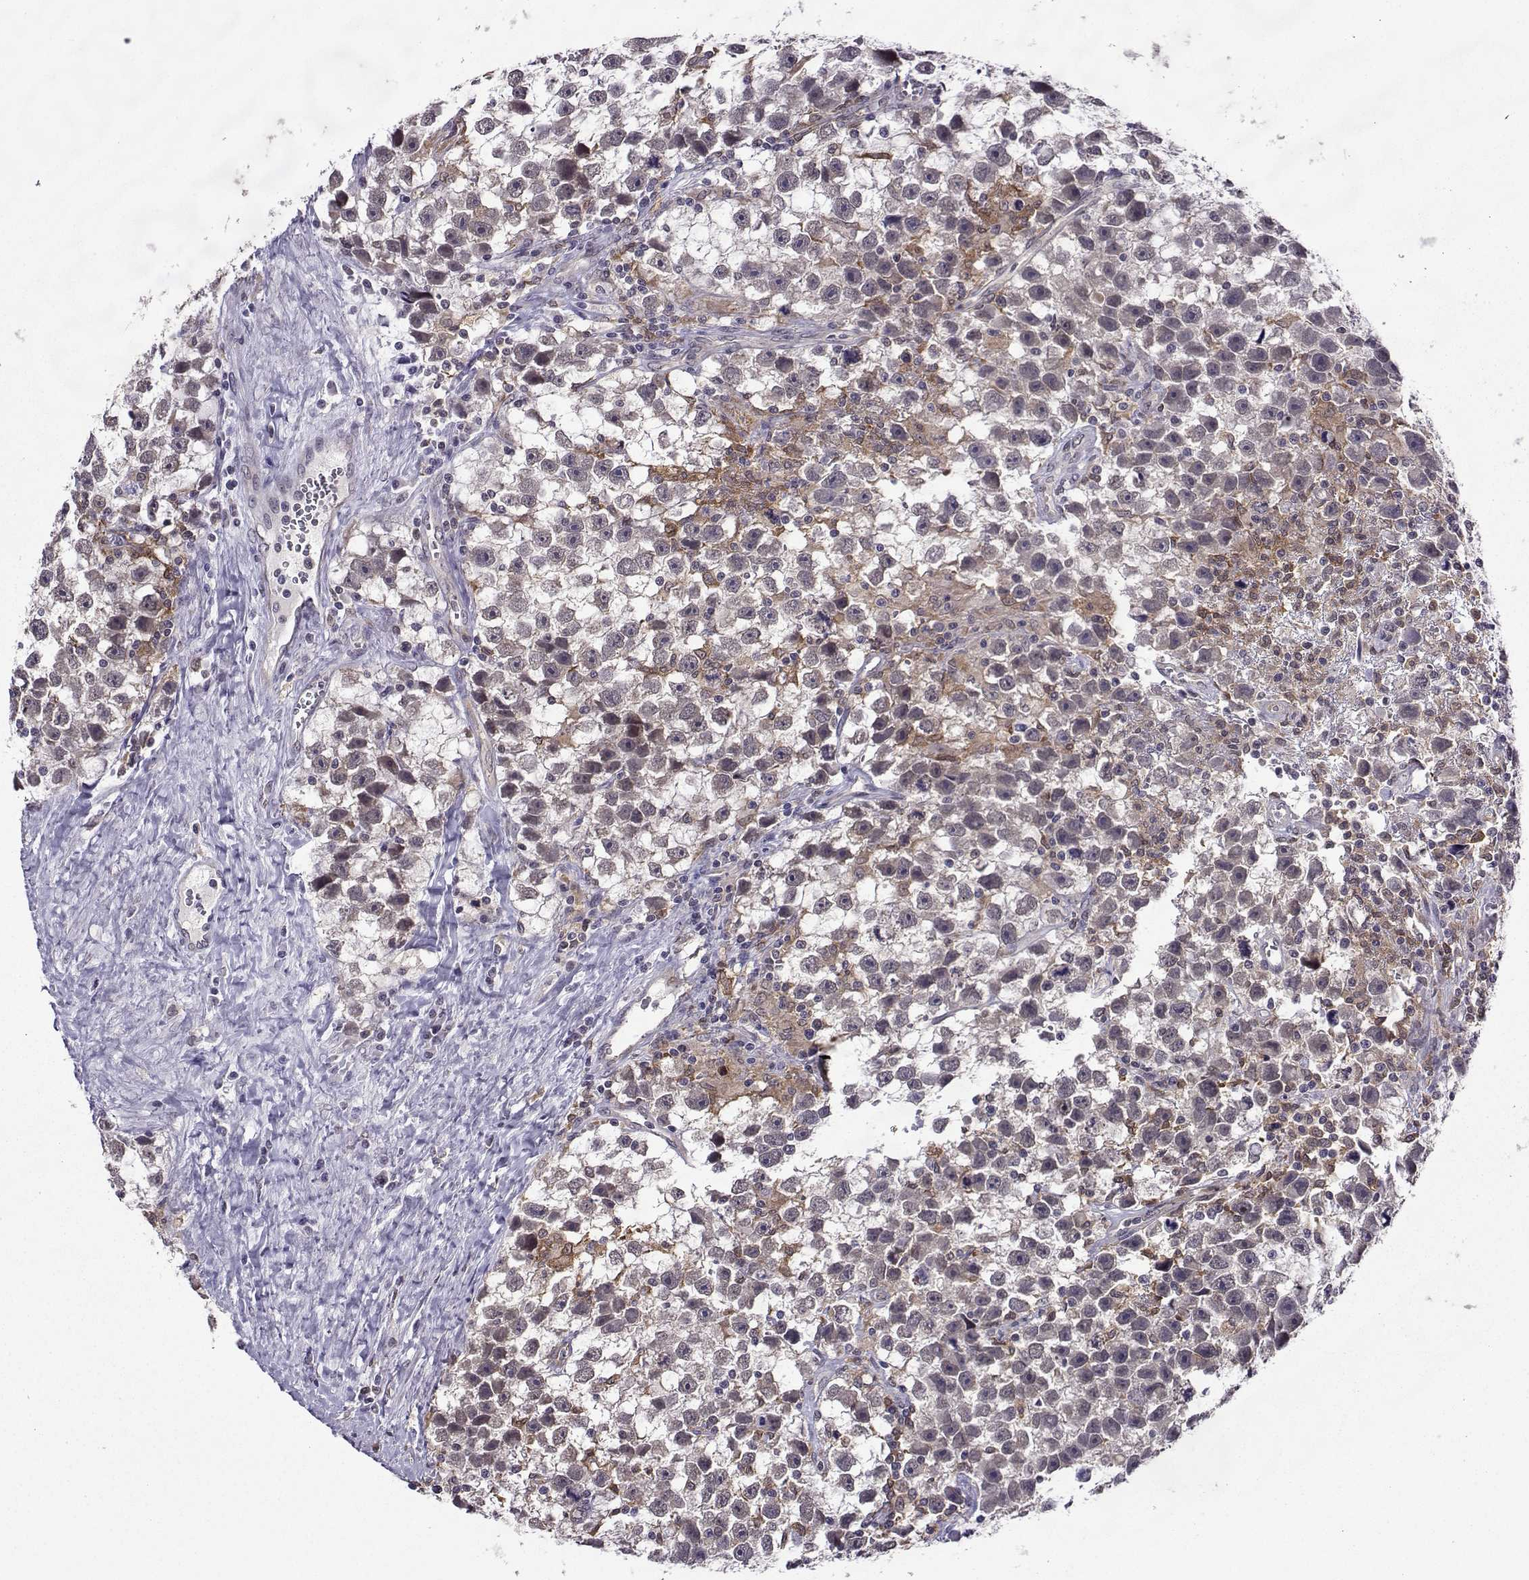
{"staining": {"intensity": "negative", "quantity": "none", "location": "none"}, "tissue": "testis cancer", "cell_type": "Tumor cells", "image_type": "cancer", "snomed": [{"axis": "morphology", "description": "Seminoma, NOS"}, {"axis": "topography", "description": "Testis"}], "caption": "Tumor cells are negative for brown protein staining in seminoma (testis). The staining was performed using DAB to visualize the protein expression in brown, while the nuclei were stained in blue with hematoxylin (Magnification: 20x).", "gene": "DDX20", "patient": {"sex": "male", "age": 43}}